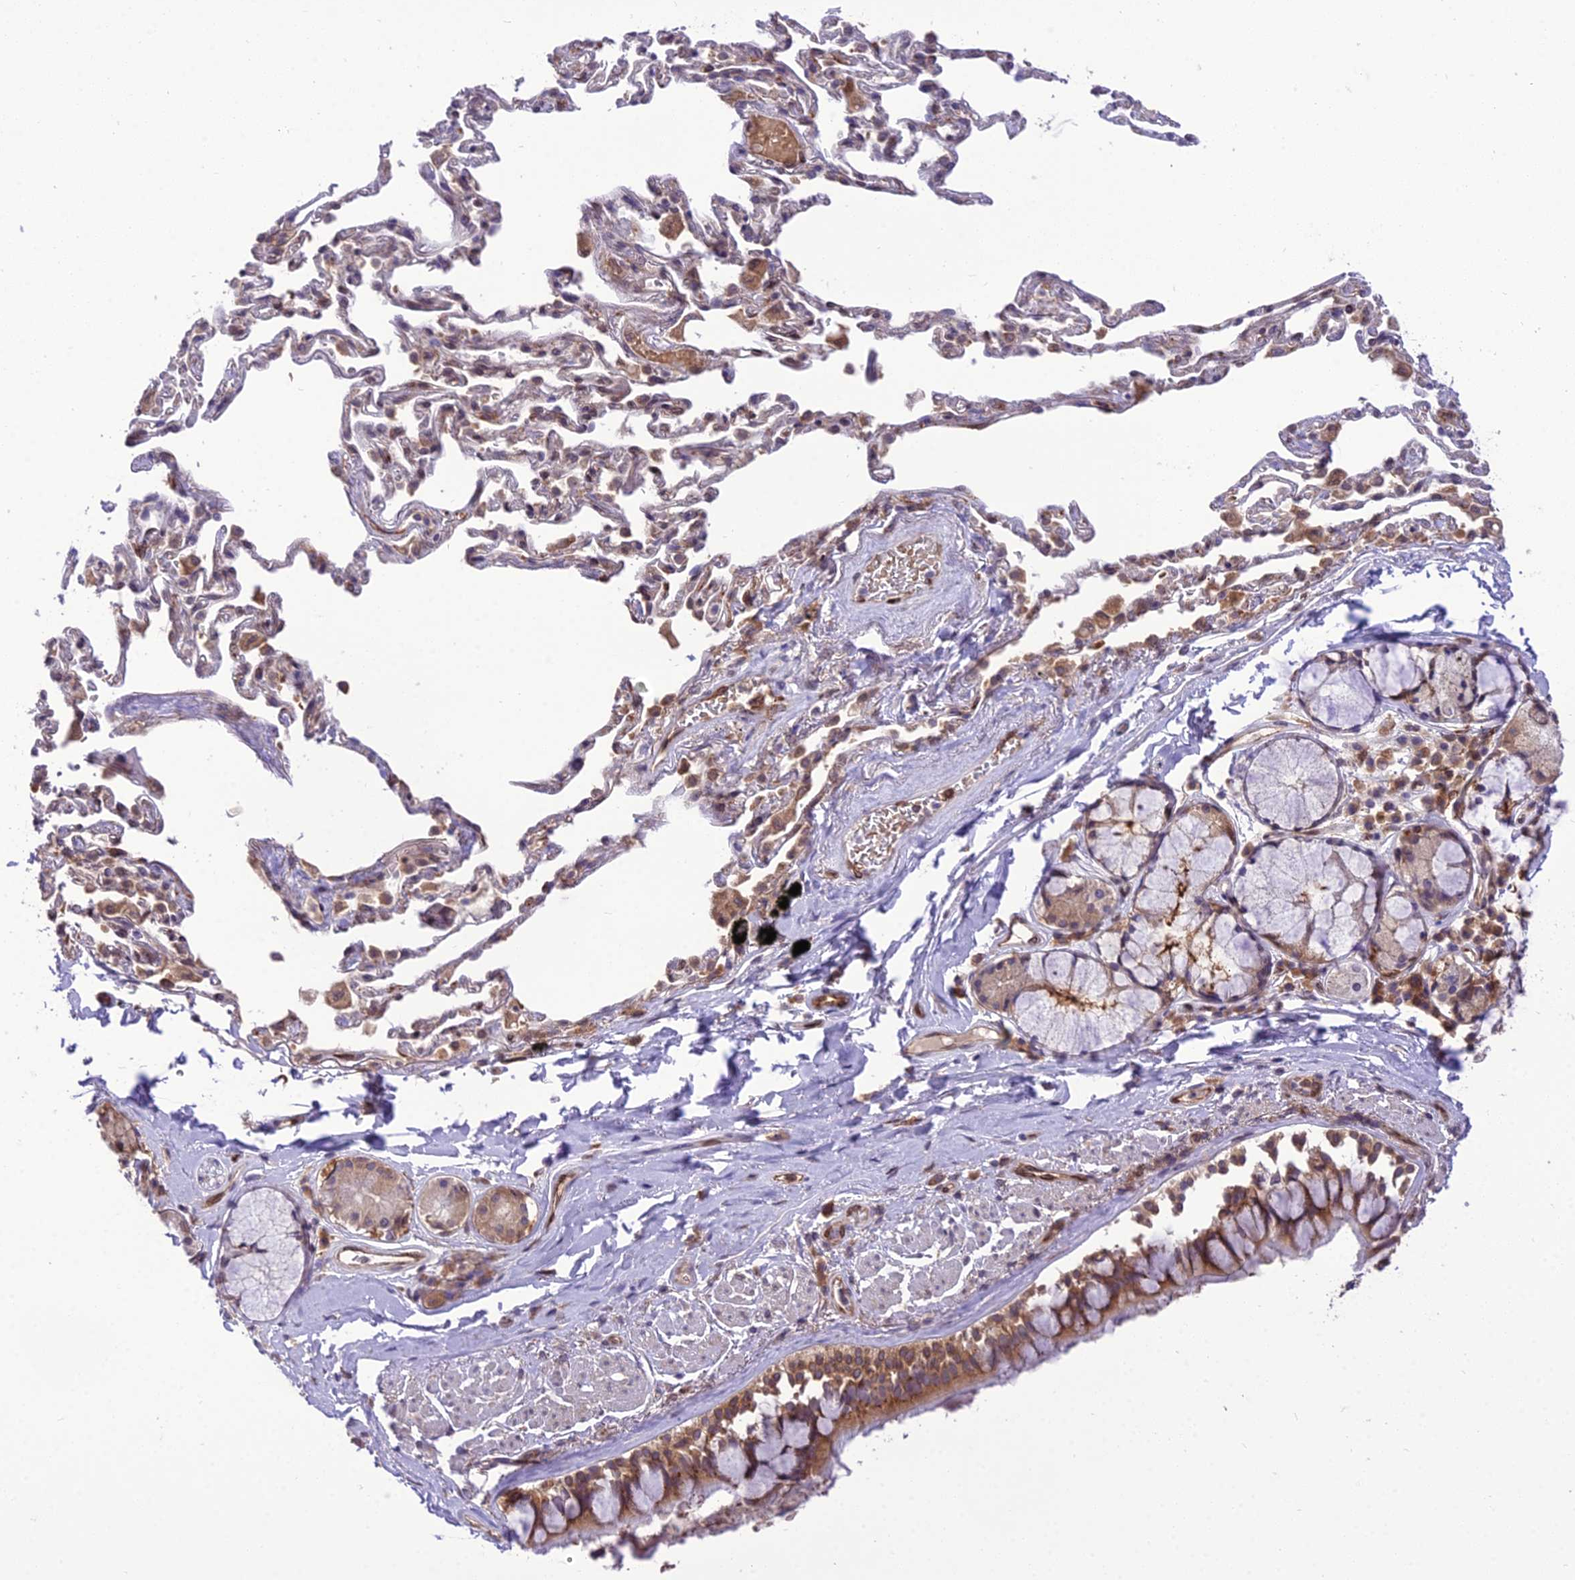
{"staining": {"intensity": "moderate", "quantity": ">75%", "location": "cytoplasmic/membranous"}, "tissue": "bronchus", "cell_type": "Respiratory epithelial cells", "image_type": "normal", "snomed": [{"axis": "morphology", "description": "Normal tissue, NOS"}, {"axis": "topography", "description": "Bronchus"}], "caption": "Bronchus stained with a brown dye displays moderate cytoplasmic/membranous positive positivity in about >75% of respiratory epithelial cells.", "gene": "DHCR7", "patient": {"sex": "male", "age": 65}}